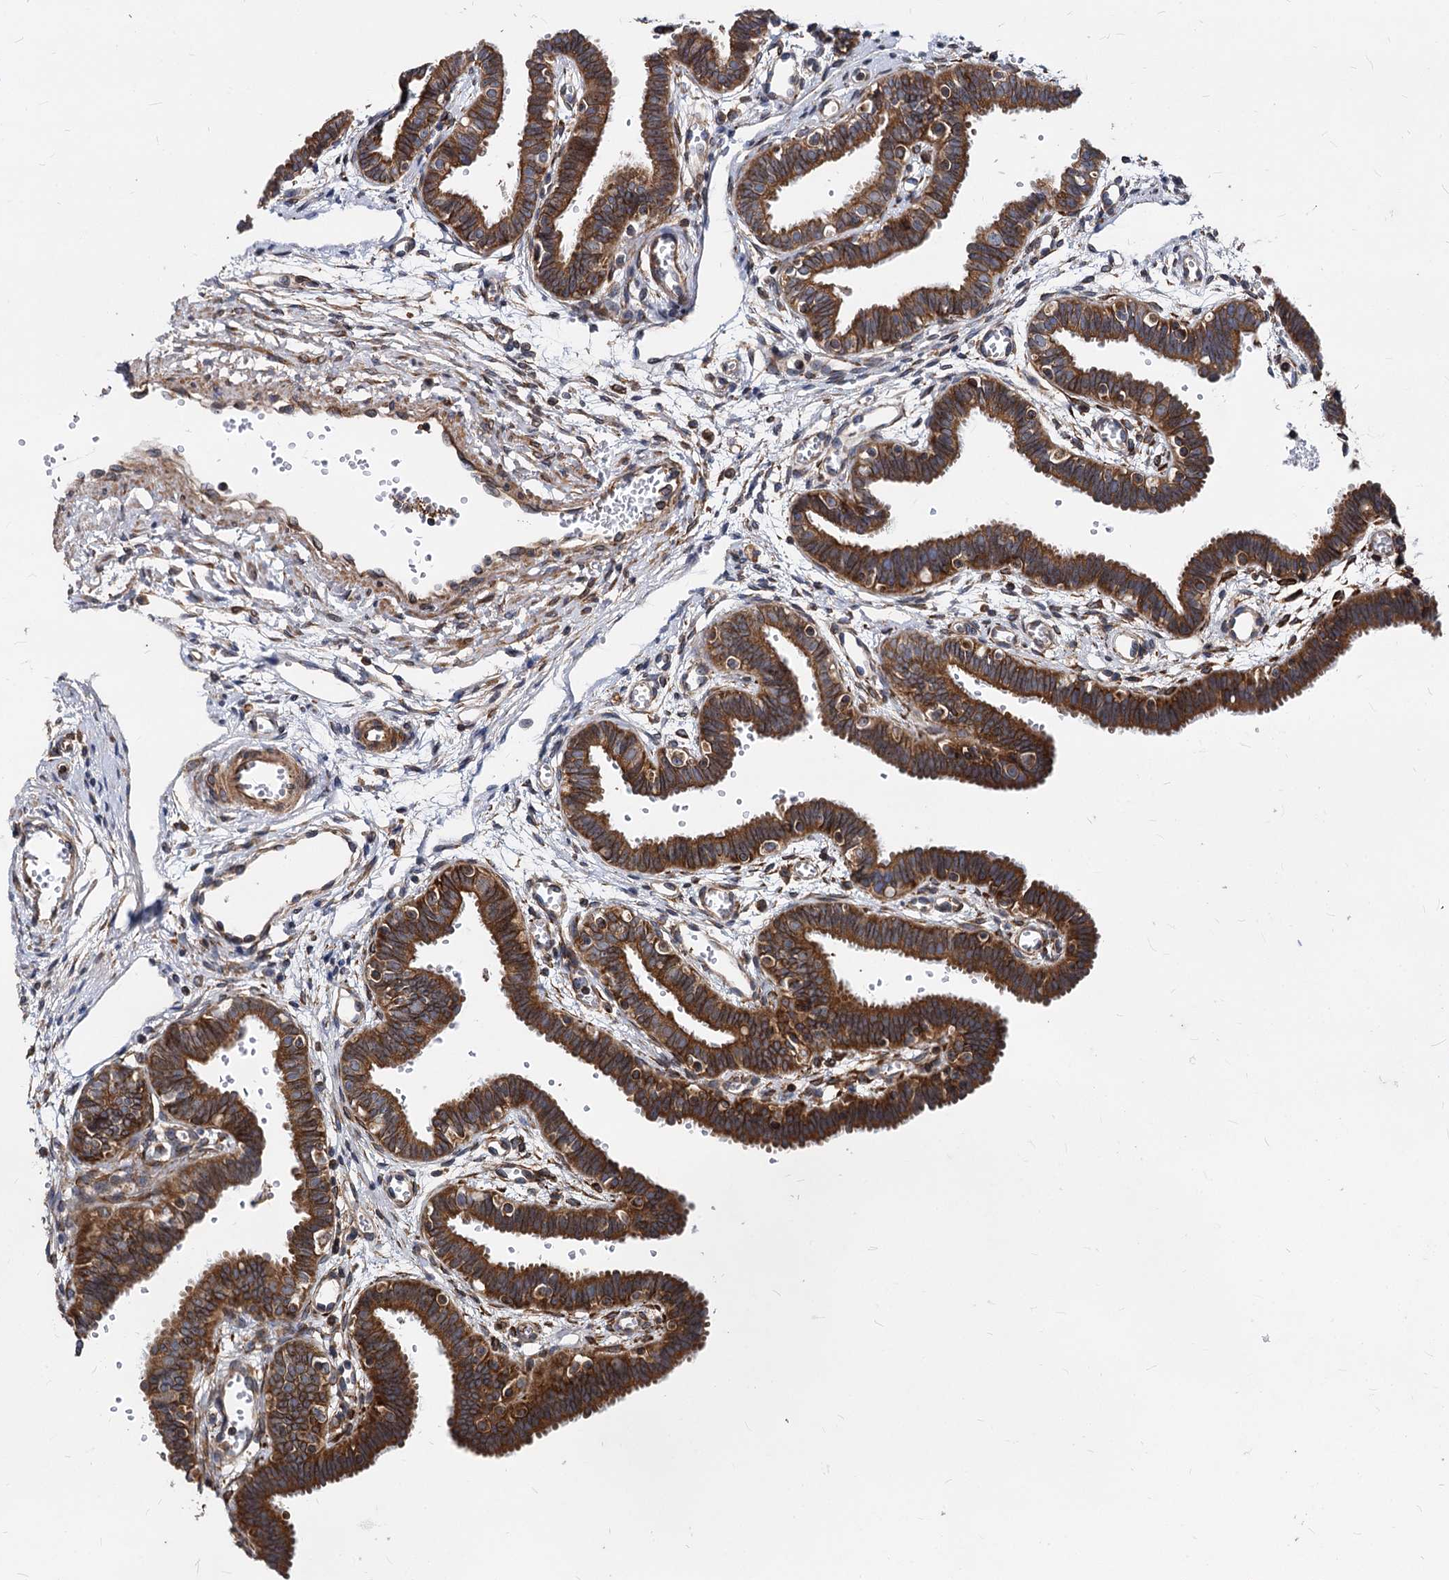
{"staining": {"intensity": "strong", "quantity": ">75%", "location": "cytoplasmic/membranous"}, "tissue": "fallopian tube", "cell_type": "Glandular cells", "image_type": "normal", "snomed": [{"axis": "morphology", "description": "Normal tissue, NOS"}, {"axis": "topography", "description": "Fallopian tube"}, {"axis": "topography", "description": "Placenta"}], "caption": "An immunohistochemistry micrograph of unremarkable tissue is shown. Protein staining in brown highlights strong cytoplasmic/membranous positivity in fallopian tube within glandular cells.", "gene": "STIM1", "patient": {"sex": "female", "age": 32}}